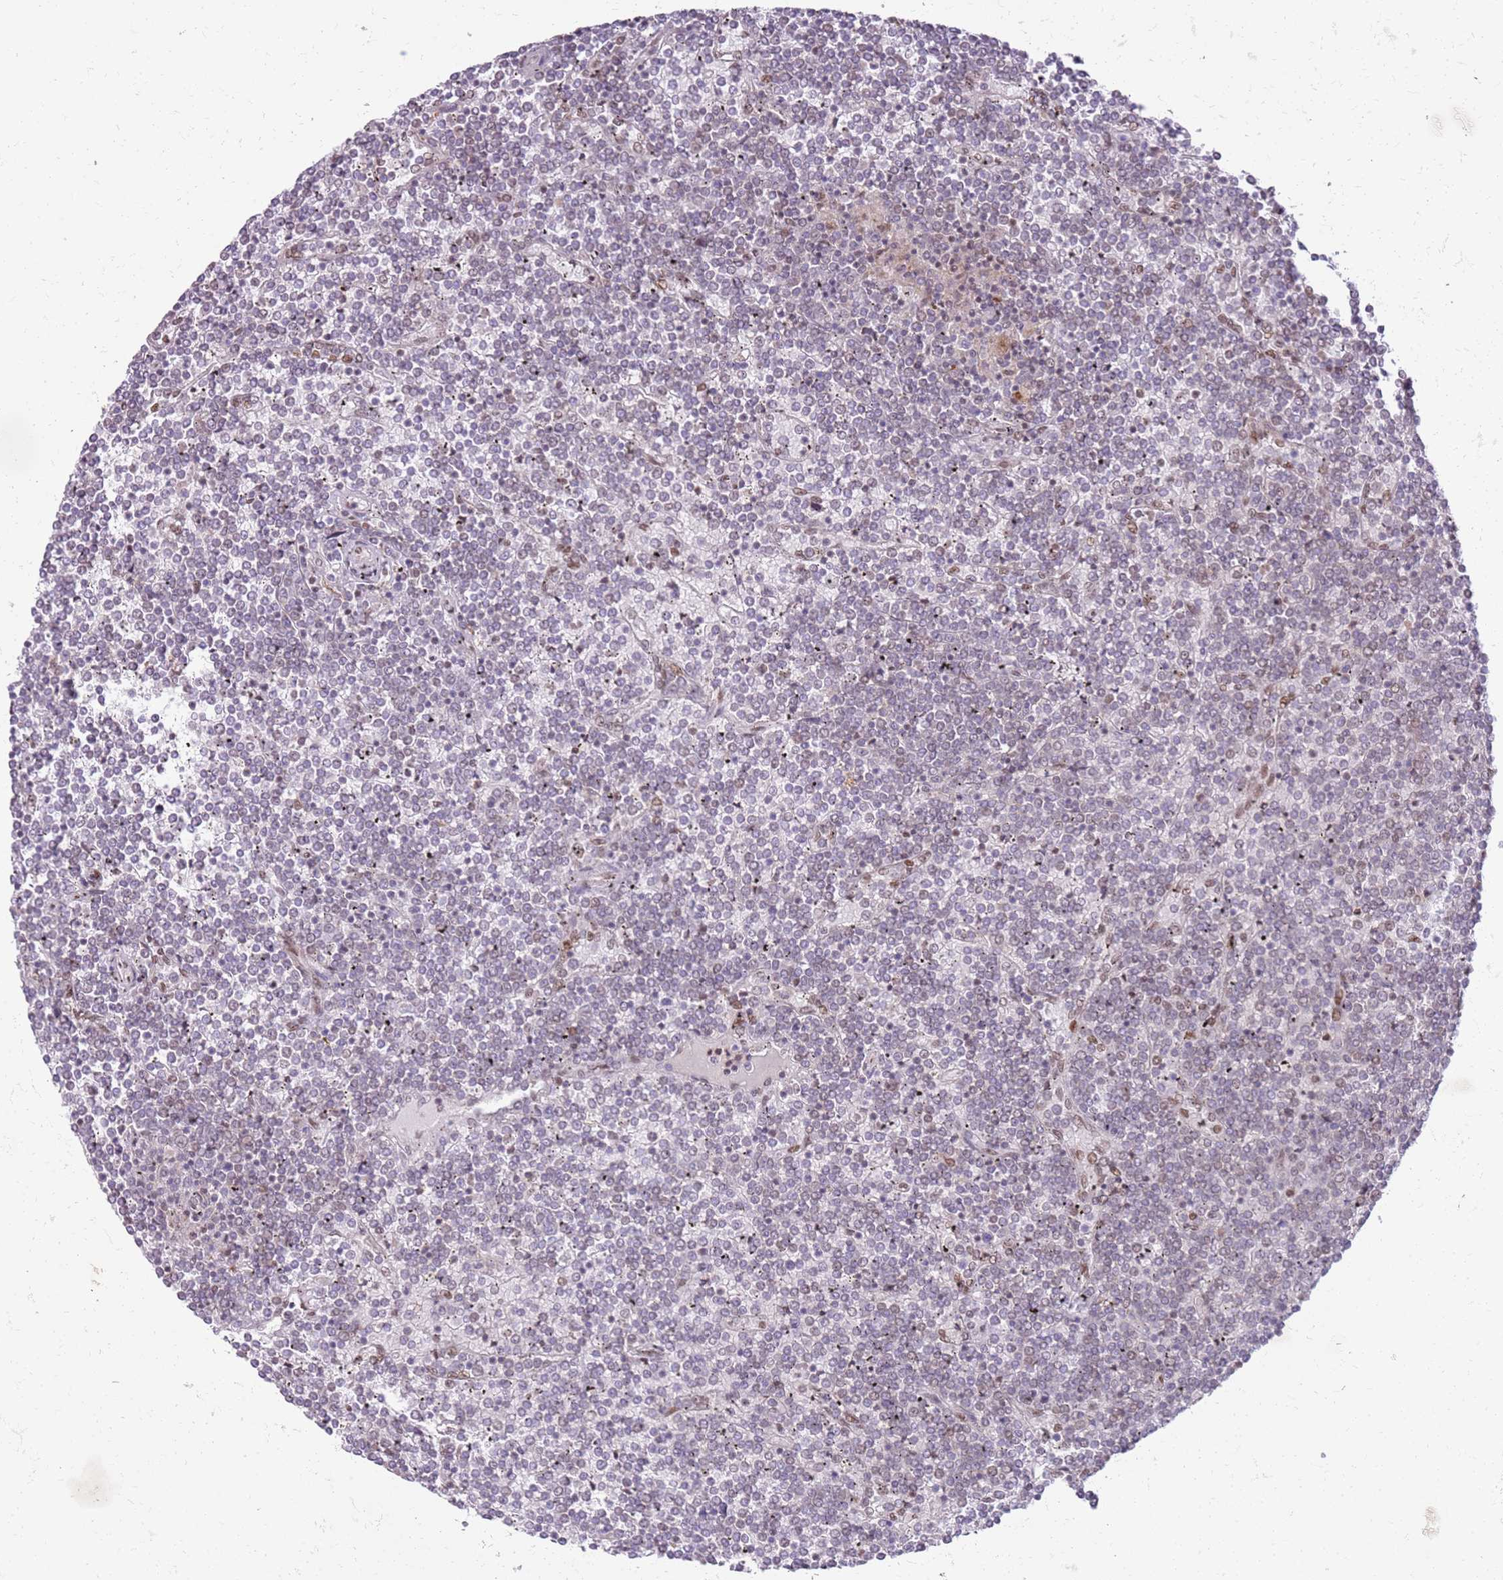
{"staining": {"intensity": "weak", "quantity": "<25%", "location": "nuclear"}, "tissue": "lymphoma", "cell_type": "Tumor cells", "image_type": "cancer", "snomed": [{"axis": "morphology", "description": "Malignant lymphoma, non-Hodgkin's type, Low grade"}, {"axis": "topography", "description": "Spleen"}], "caption": "High power microscopy micrograph of an immunohistochemistry micrograph of low-grade malignant lymphoma, non-Hodgkin's type, revealing no significant expression in tumor cells.", "gene": "PHC2", "patient": {"sex": "female", "age": 19}}